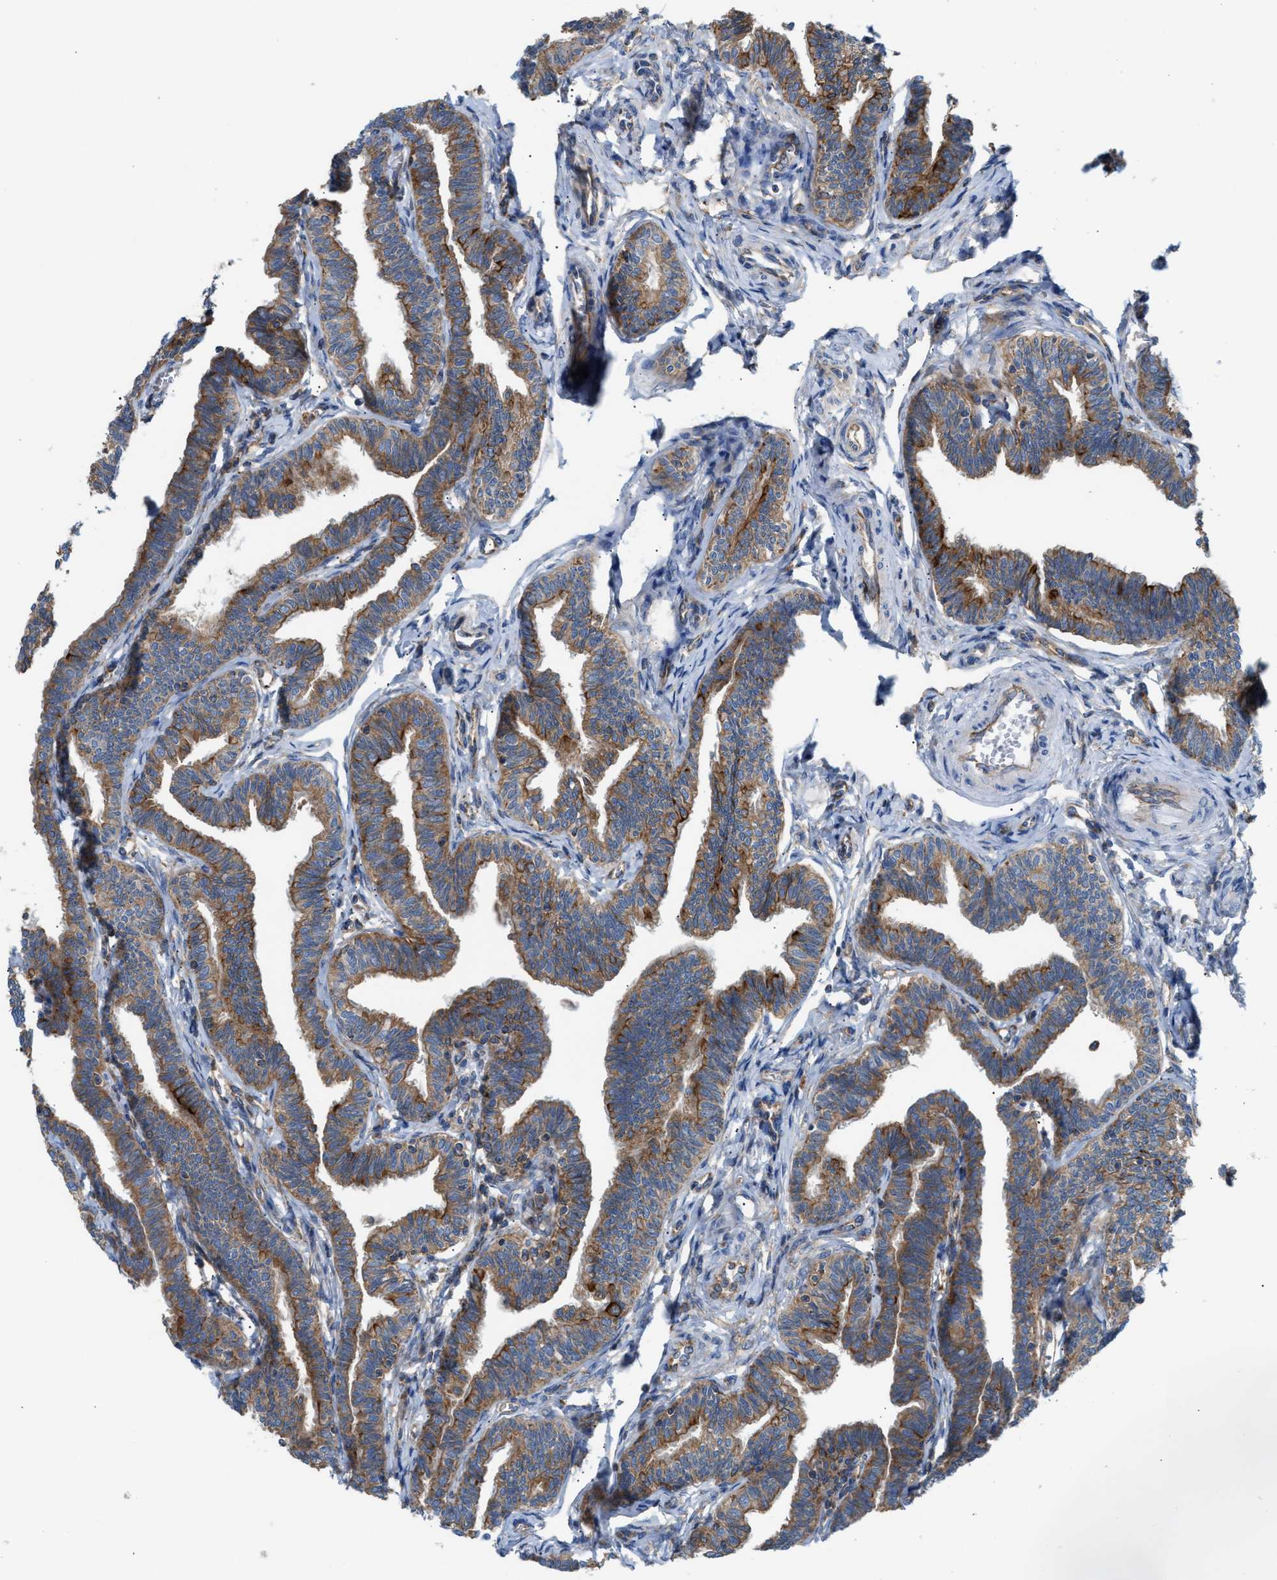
{"staining": {"intensity": "strong", "quantity": ">75%", "location": "cytoplasmic/membranous"}, "tissue": "fallopian tube", "cell_type": "Glandular cells", "image_type": "normal", "snomed": [{"axis": "morphology", "description": "Normal tissue, NOS"}, {"axis": "topography", "description": "Fallopian tube"}, {"axis": "topography", "description": "Ovary"}], "caption": "Protein expression analysis of unremarkable fallopian tube demonstrates strong cytoplasmic/membranous expression in approximately >75% of glandular cells. The protein is stained brown, and the nuclei are stained in blue (DAB IHC with brightfield microscopy, high magnification).", "gene": "TBC1D15", "patient": {"sex": "female", "age": 23}}